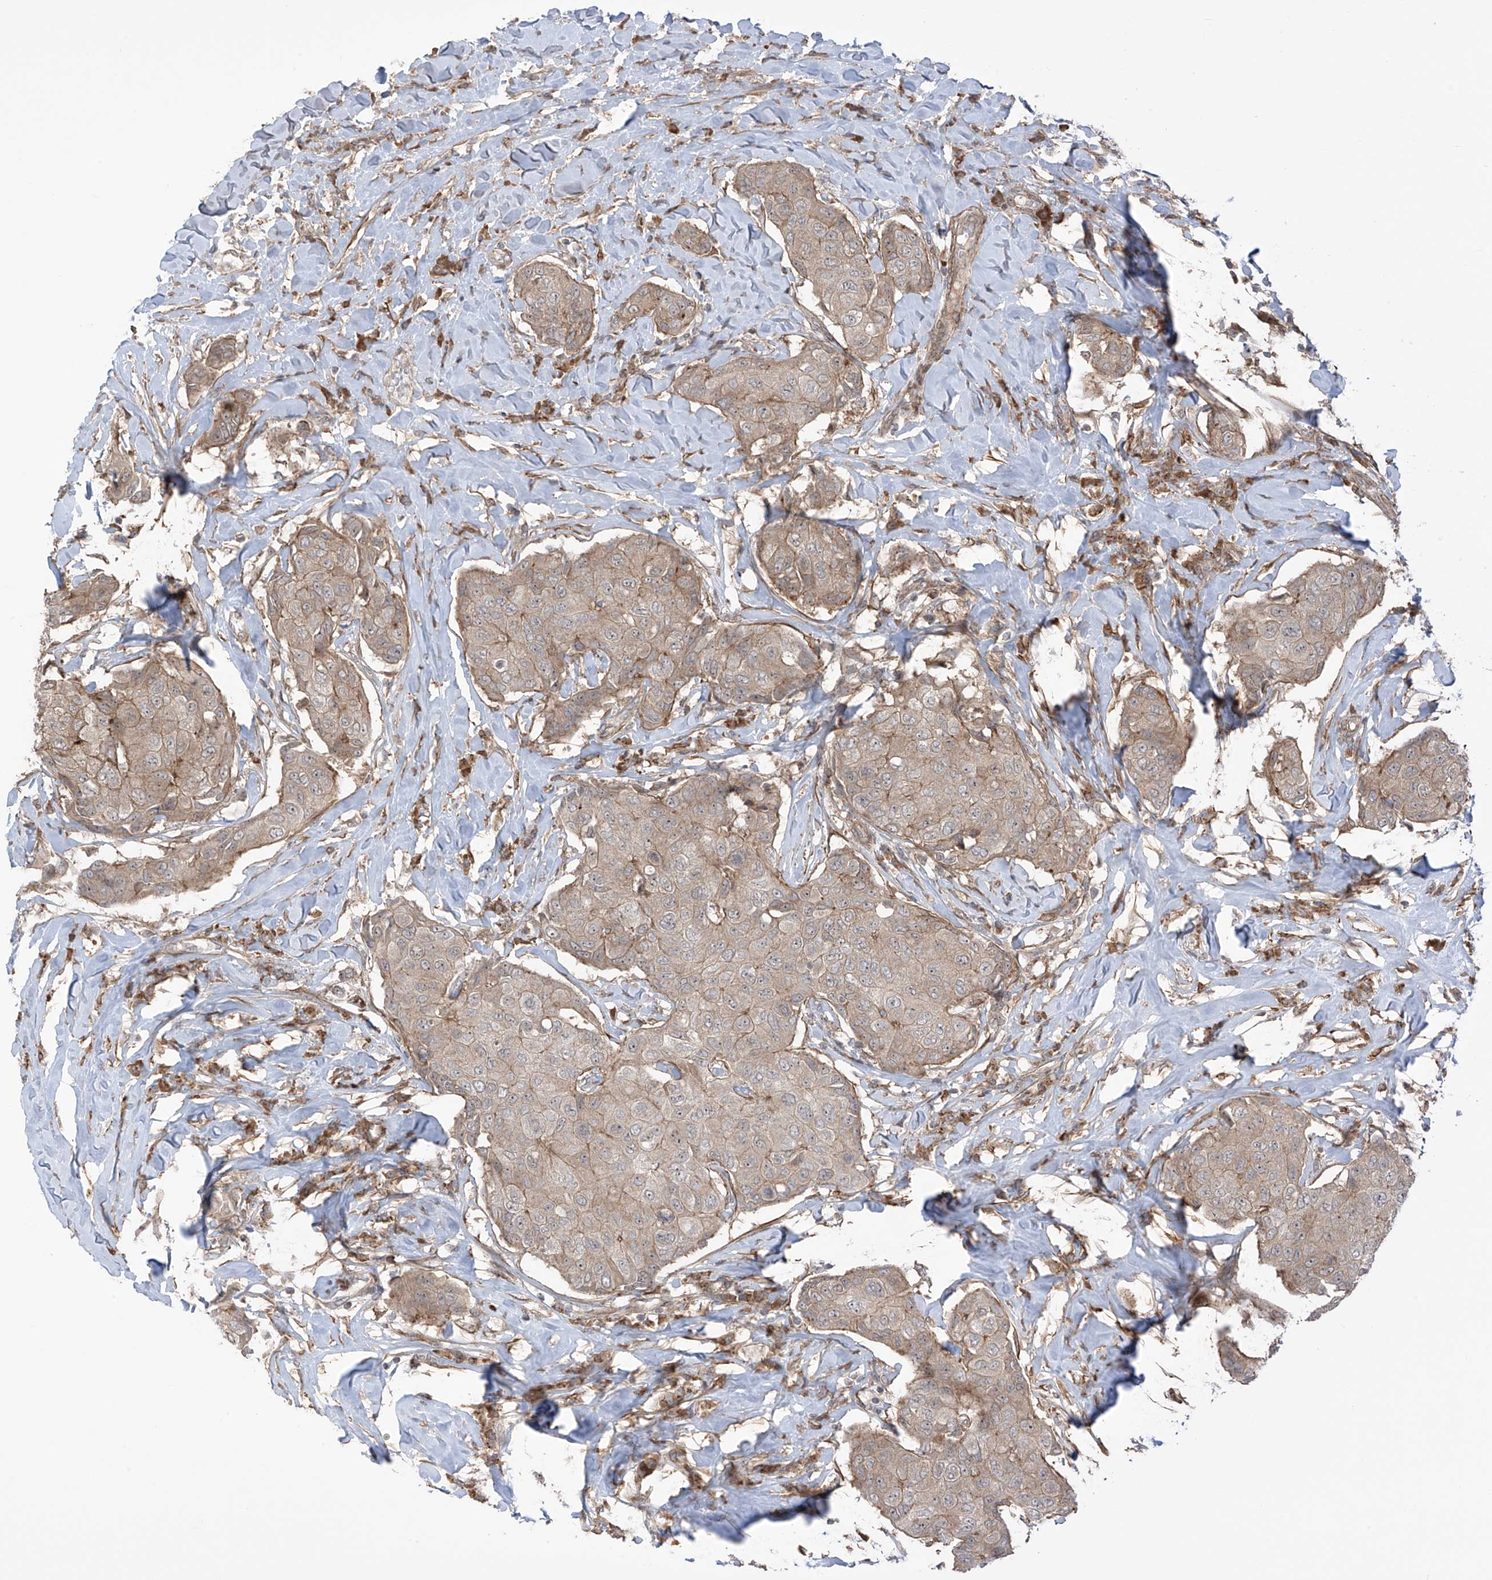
{"staining": {"intensity": "weak", "quantity": ">75%", "location": "cytoplasmic/membranous"}, "tissue": "breast cancer", "cell_type": "Tumor cells", "image_type": "cancer", "snomed": [{"axis": "morphology", "description": "Duct carcinoma"}, {"axis": "topography", "description": "Breast"}], "caption": "IHC staining of breast cancer (intraductal carcinoma), which exhibits low levels of weak cytoplasmic/membranous positivity in about >75% of tumor cells indicating weak cytoplasmic/membranous protein staining. The staining was performed using DAB (brown) for protein detection and nuclei were counterstained in hematoxylin (blue).", "gene": "LRRC74A", "patient": {"sex": "female", "age": 80}}